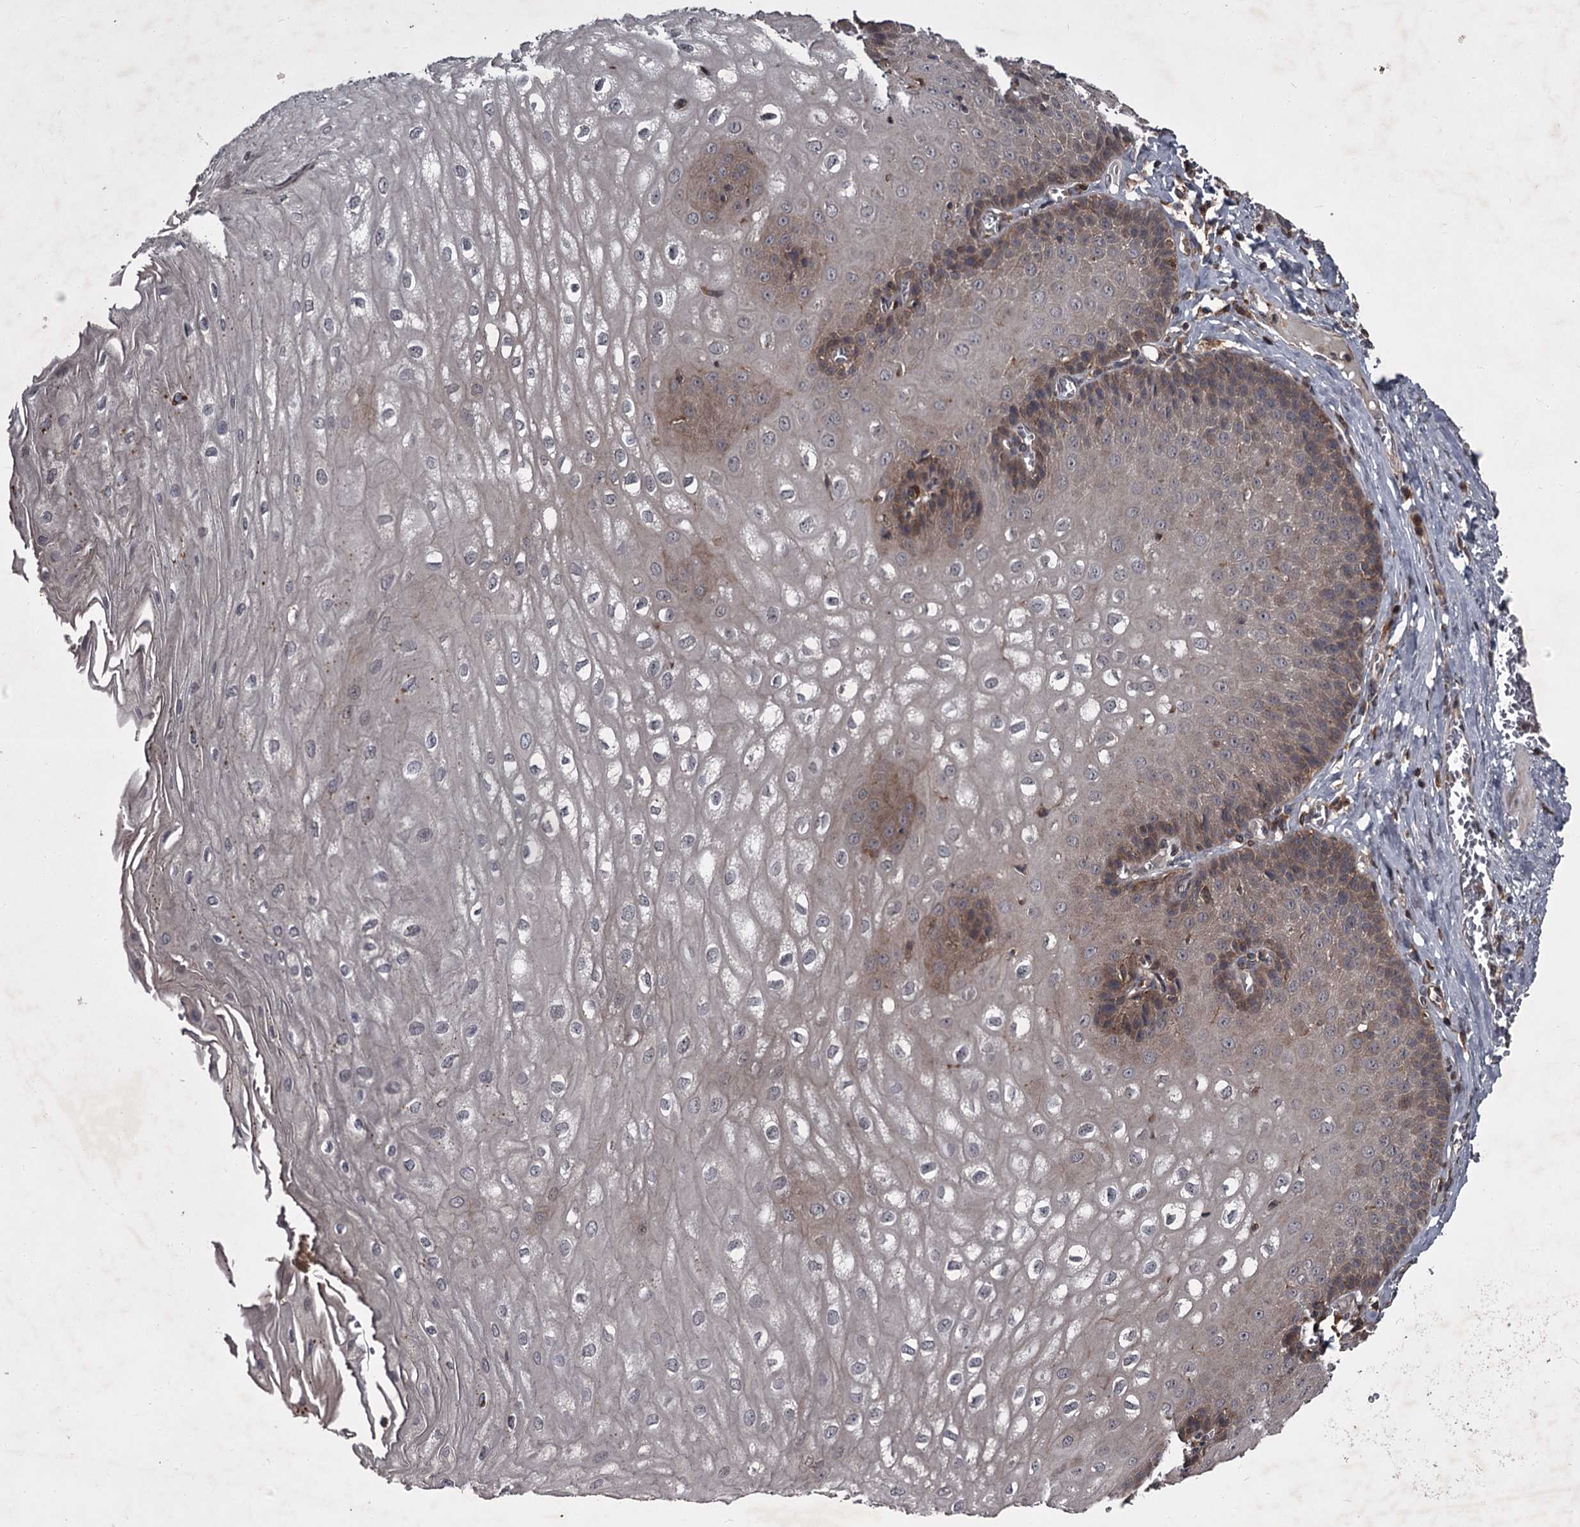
{"staining": {"intensity": "moderate", "quantity": "25%-75%", "location": "cytoplasmic/membranous"}, "tissue": "esophagus", "cell_type": "Squamous epithelial cells", "image_type": "normal", "snomed": [{"axis": "morphology", "description": "Normal tissue, NOS"}, {"axis": "topography", "description": "Esophagus"}], "caption": "IHC staining of benign esophagus, which displays medium levels of moderate cytoplasmic/membranous positivity in approximately 25%-75% of squamous epithelial cells indicating moderate cytoplasmic/membranous protein positivity. The staining was performed using DAB (brown) for protein detection and nuclei were counterstained in hematoxylin (blue).", "gene": "UNC93B1", "patient": {"sex": "male", "age": 60}}